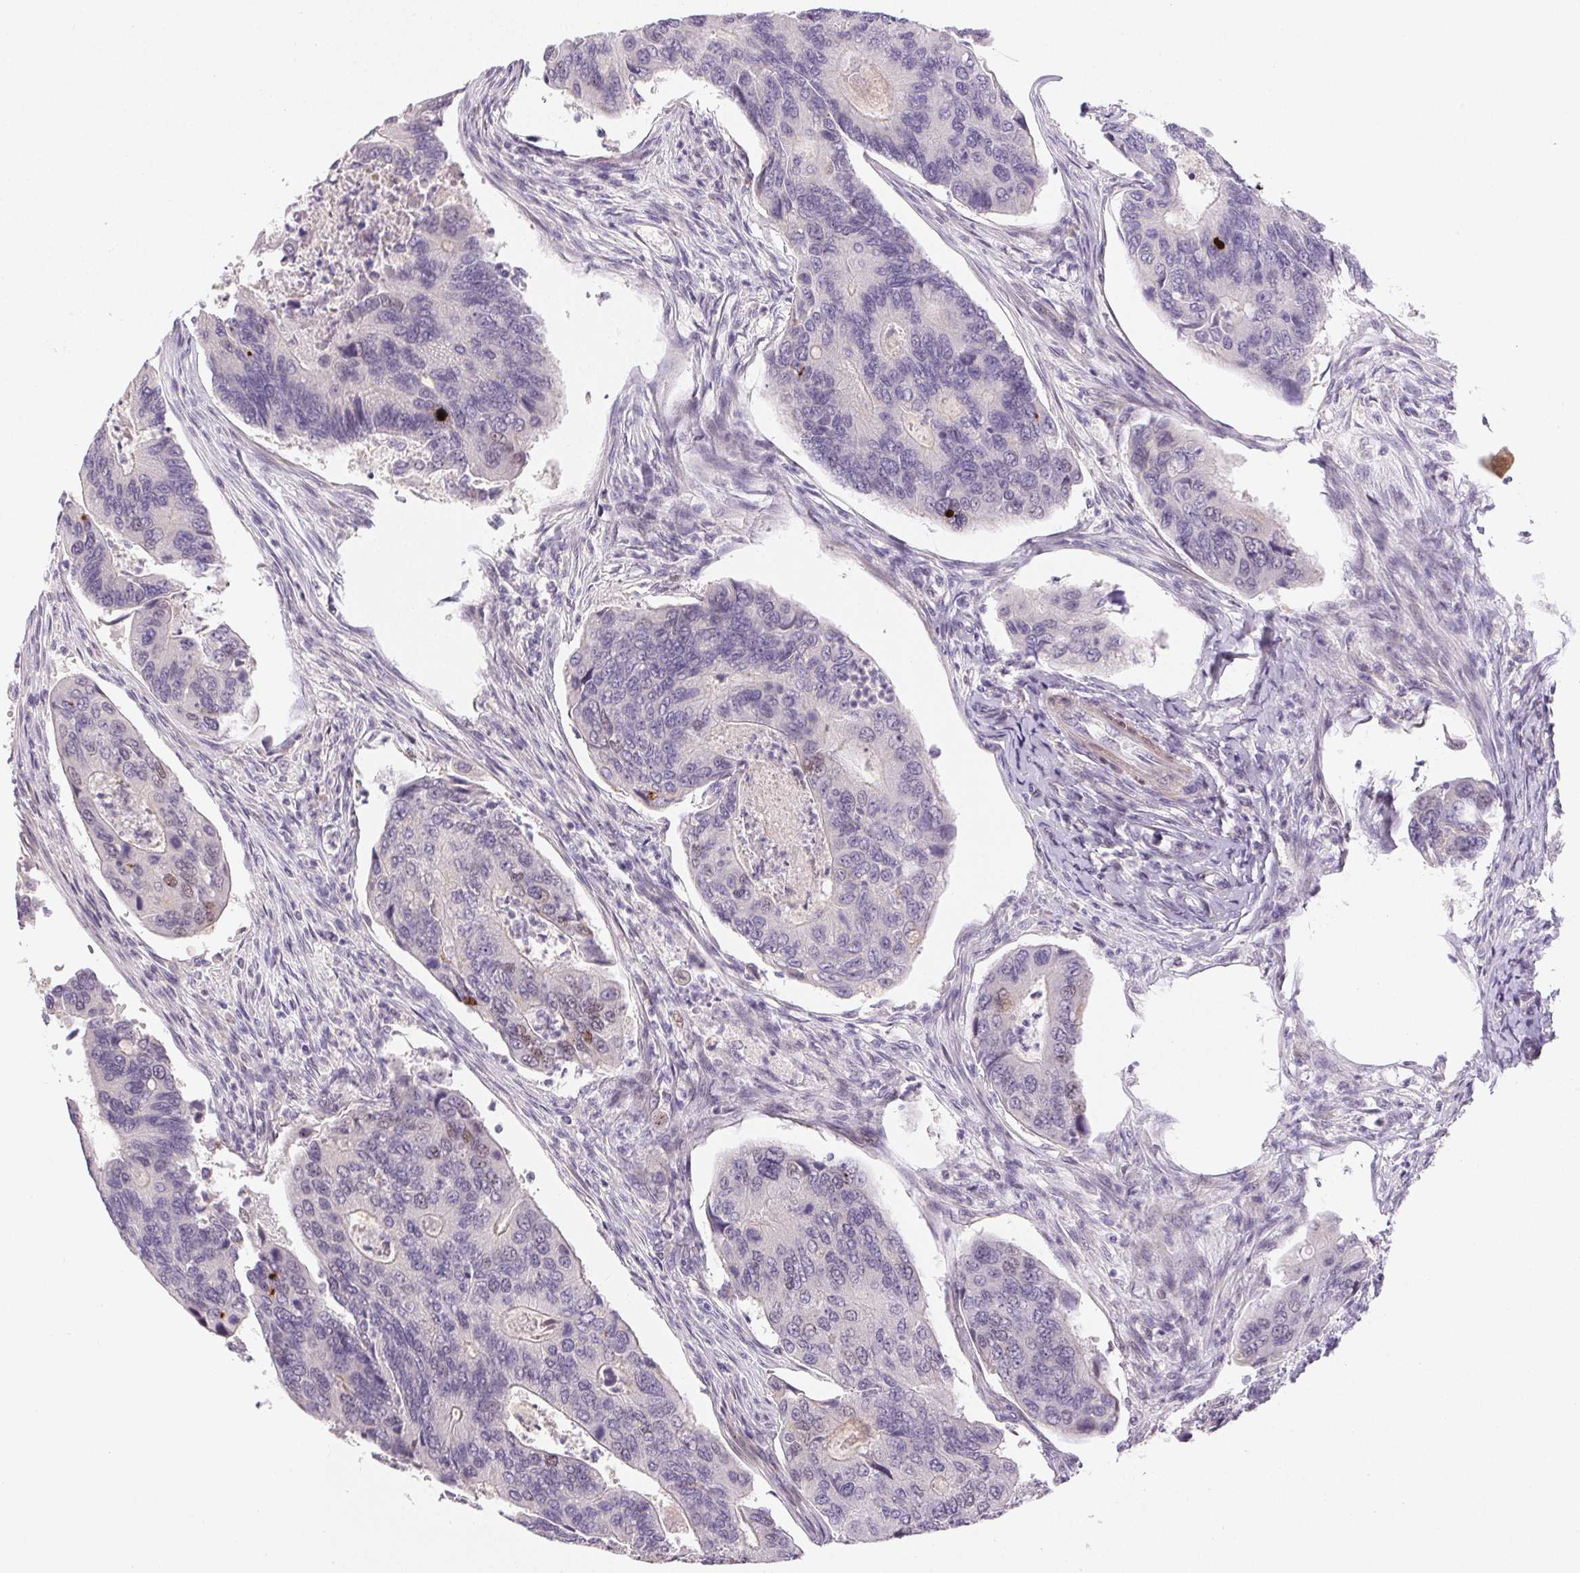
{"staining": {"intensity": "negative", "quantity": "none", "location": "none"}, "tissue": "colorectal cancer", "cell_type": "Tumor cells", "image_type": "cancer", "snomed": [{"axis": "morphology", "description": "Adenocarcinoma, NOS"}, {"axis": "topography", "description": "Colon"}], "caption": "Colorectal cancer (adenocarcinoma) stained for a protein using immunohistochemistry reveals no staining tumor cells.", "gene": "RPGRIP1", "patient": {"sex": "female", "age": 67}}